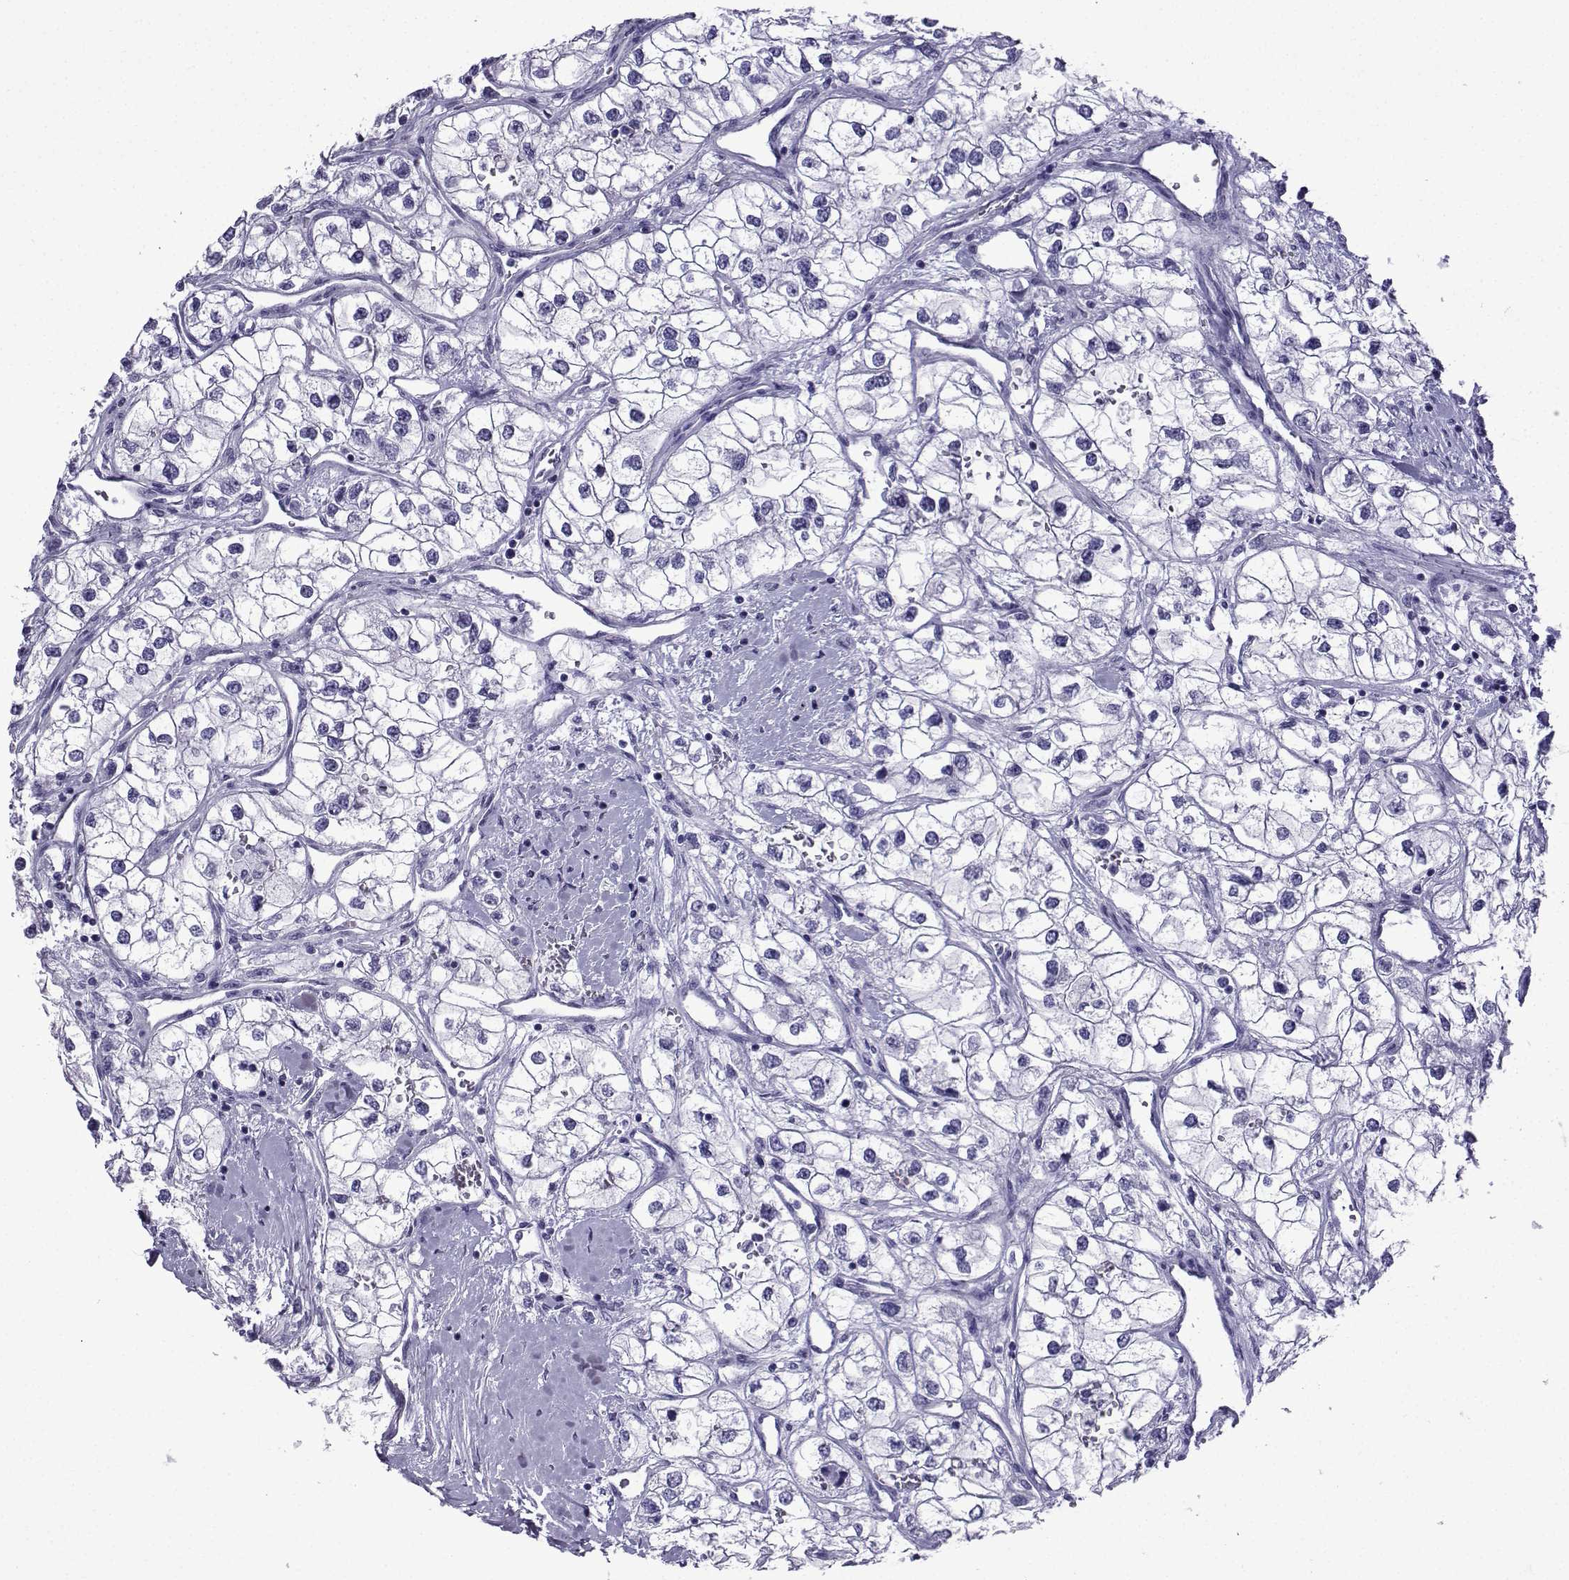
{"staining": {"intensity": "negative", "quantity": "none", "location": "none"}, "tissue": "renal cancer", "cell_type": "Tumor cells", "image_type": "cancer", "snomed": [{"axis": "morphology", "description": "Adenocarcinoma, NOS"}, {"axis": "topography", "description": "Kidney"}], "caption": "A photomicrograph of renal cancer stained for a protein reveals no brown staining in tumor cells.", "gene": "KCNF1", "patient": {"sex": "male", "age": 59}}